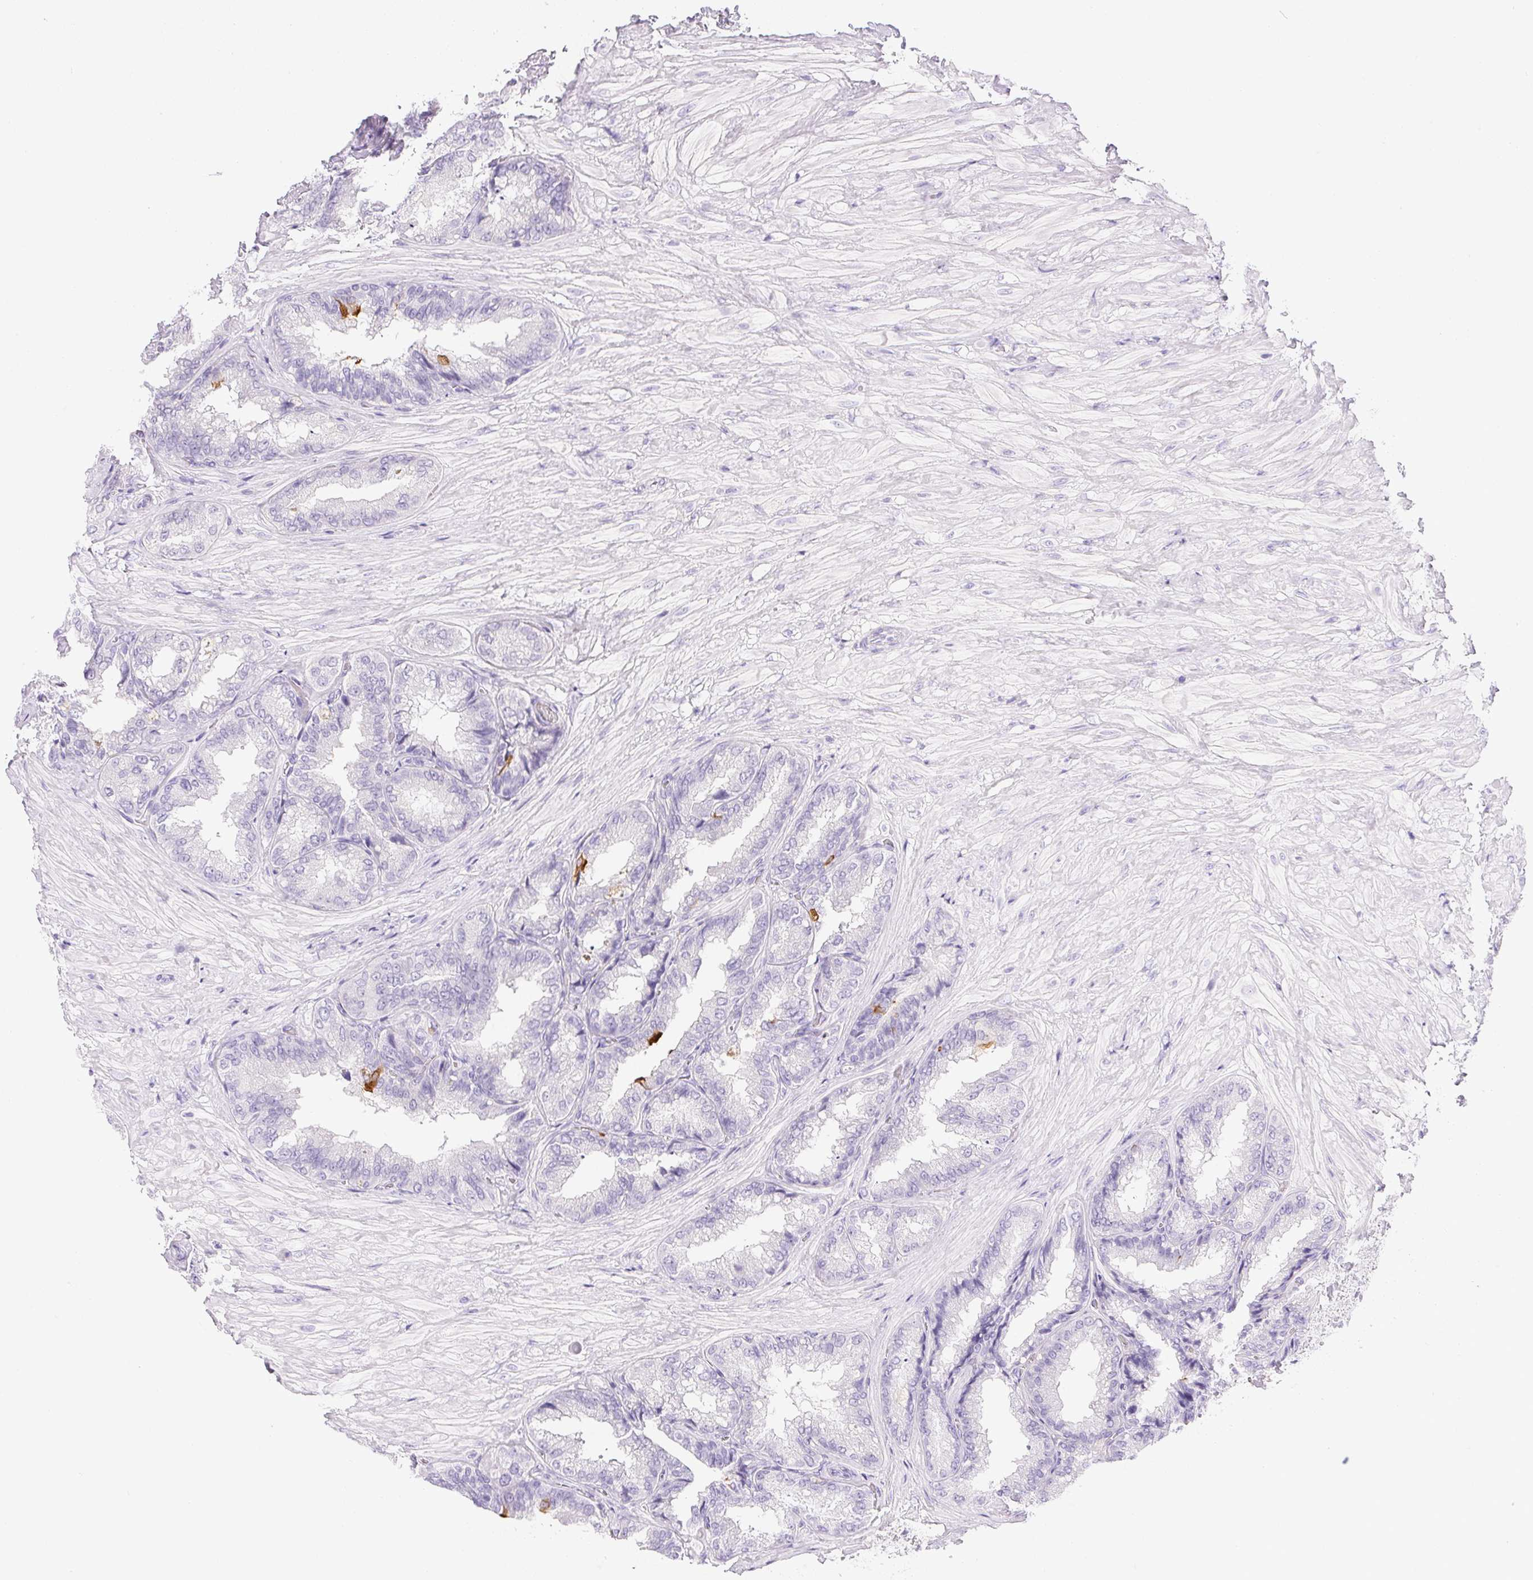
{"staining": {"intensity": "moderate", "quantity": "<25%", "location": "cytoplasmic/membranous"}, "tissue": "seminal vesicle", "cell_type": "Glandular cells", "image_type": "normal", "snomed": [{"axis": "morphology", "description": "Normal tissue, NOS"}, {"axis": "topography", "description": "Seminal veicle"}], "caption": "Seminal vesicle stained with immunohistochemistry (IHC) reveals moderate cytoplasmic/membranous staining in approximately <25% of glandular cells. (DAB (3,3'-diaminobenzidine) IHC with brightfield microscopy, high magnification).", "gene": "ATP6V1G3", "patient": {"sex": "male", "age": 68}}